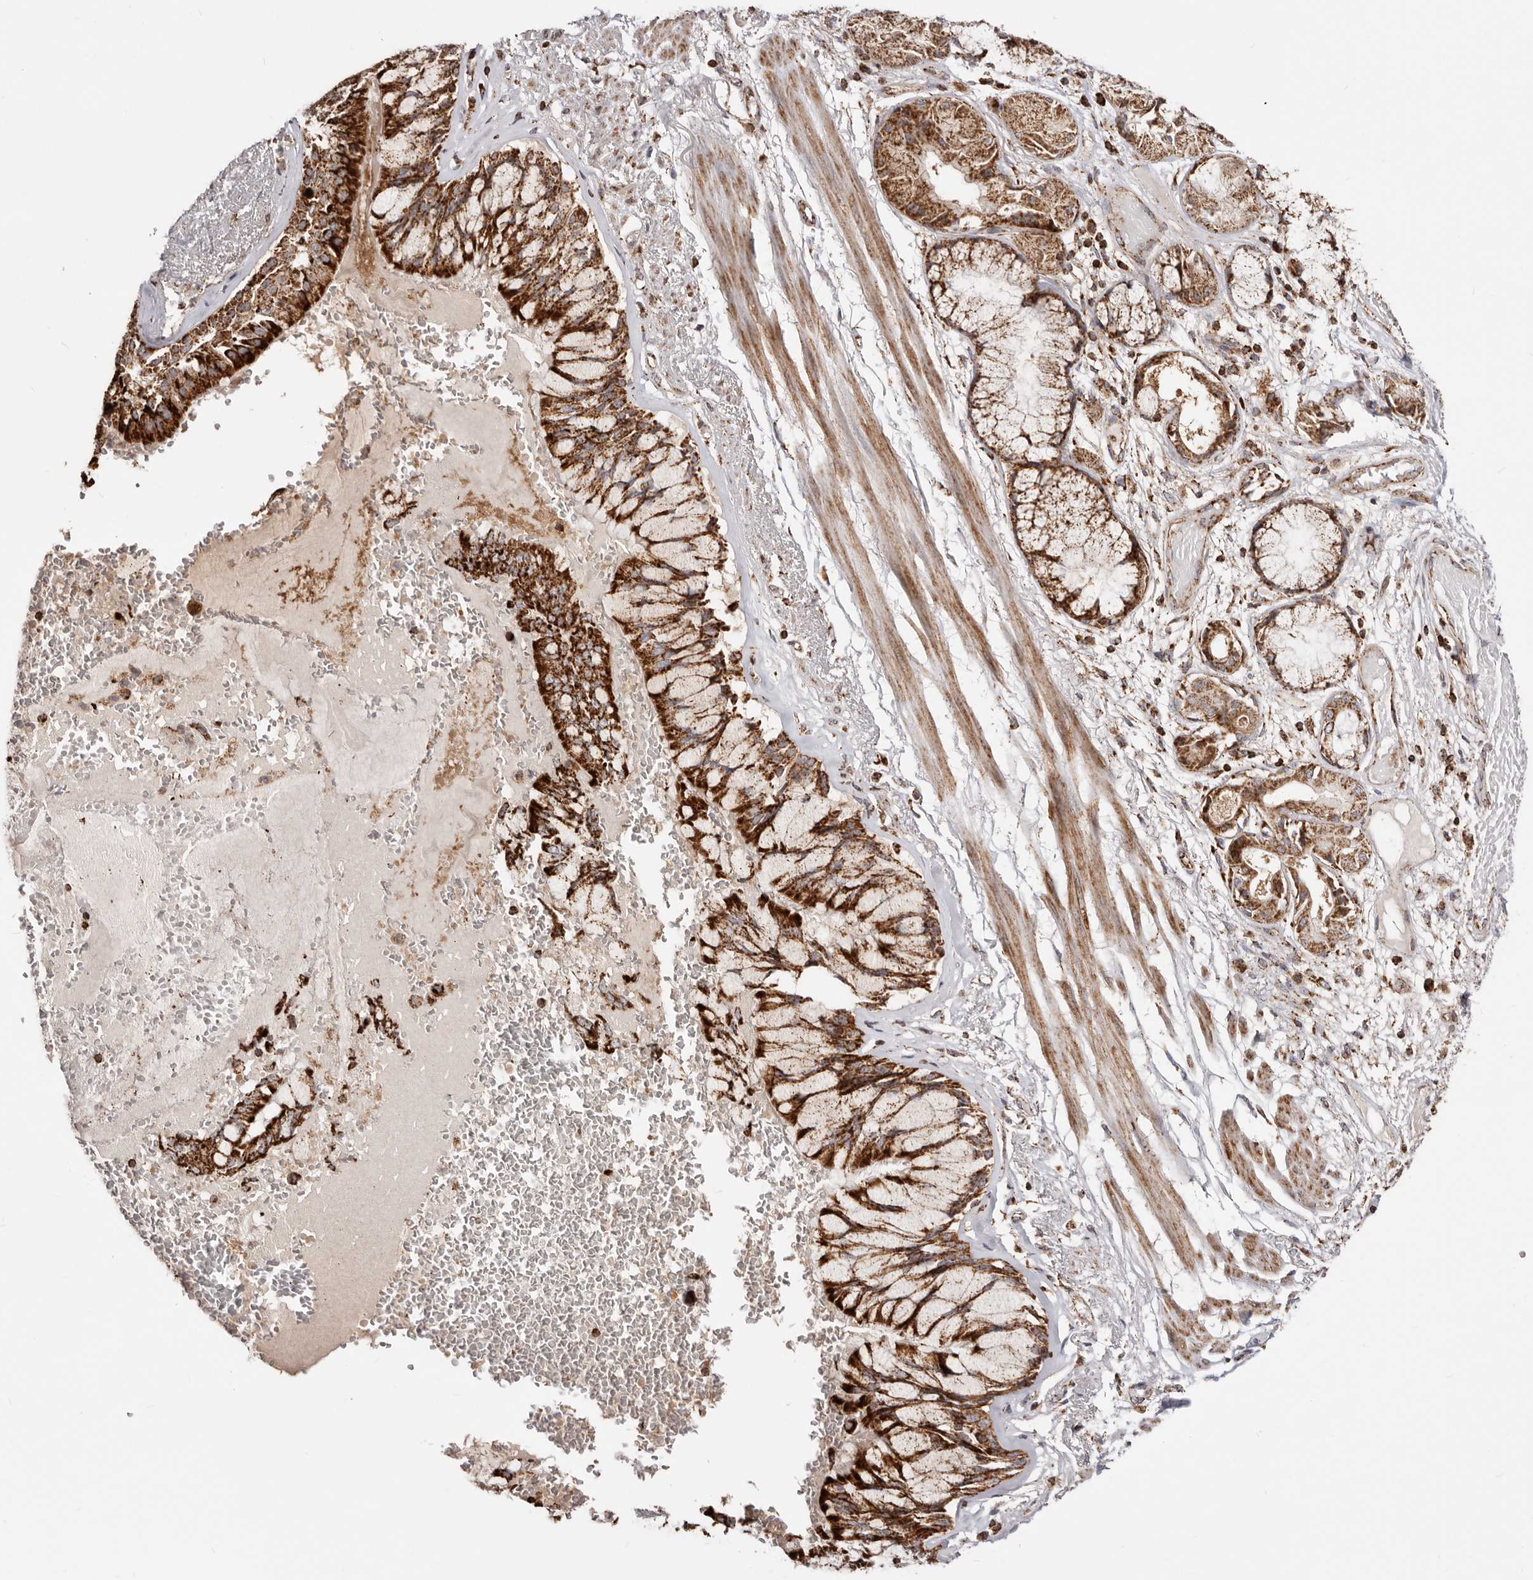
{"staining": {"intensity": "weak", "quantity": "25%-75%", "location": "cytoplasmic/membranous"}, "tissue": "adipose tissue", "cell_type": "Adipocytes", "image_type": "normal", "snomed": [{"axis": "morphology", "description": "Normal tissue, NOS"}, {"axis": "topography", "description": "Bronchus"}], "caption": "High-power microscopy captured an IHC photomicrograph of normal adipose tissue, revealing weak cytoplasmic/membranous expression in approximately 25%-75% of adipocytes.", "gene": "PRKACB", "patient": {"sex": "male", "age": 66}}